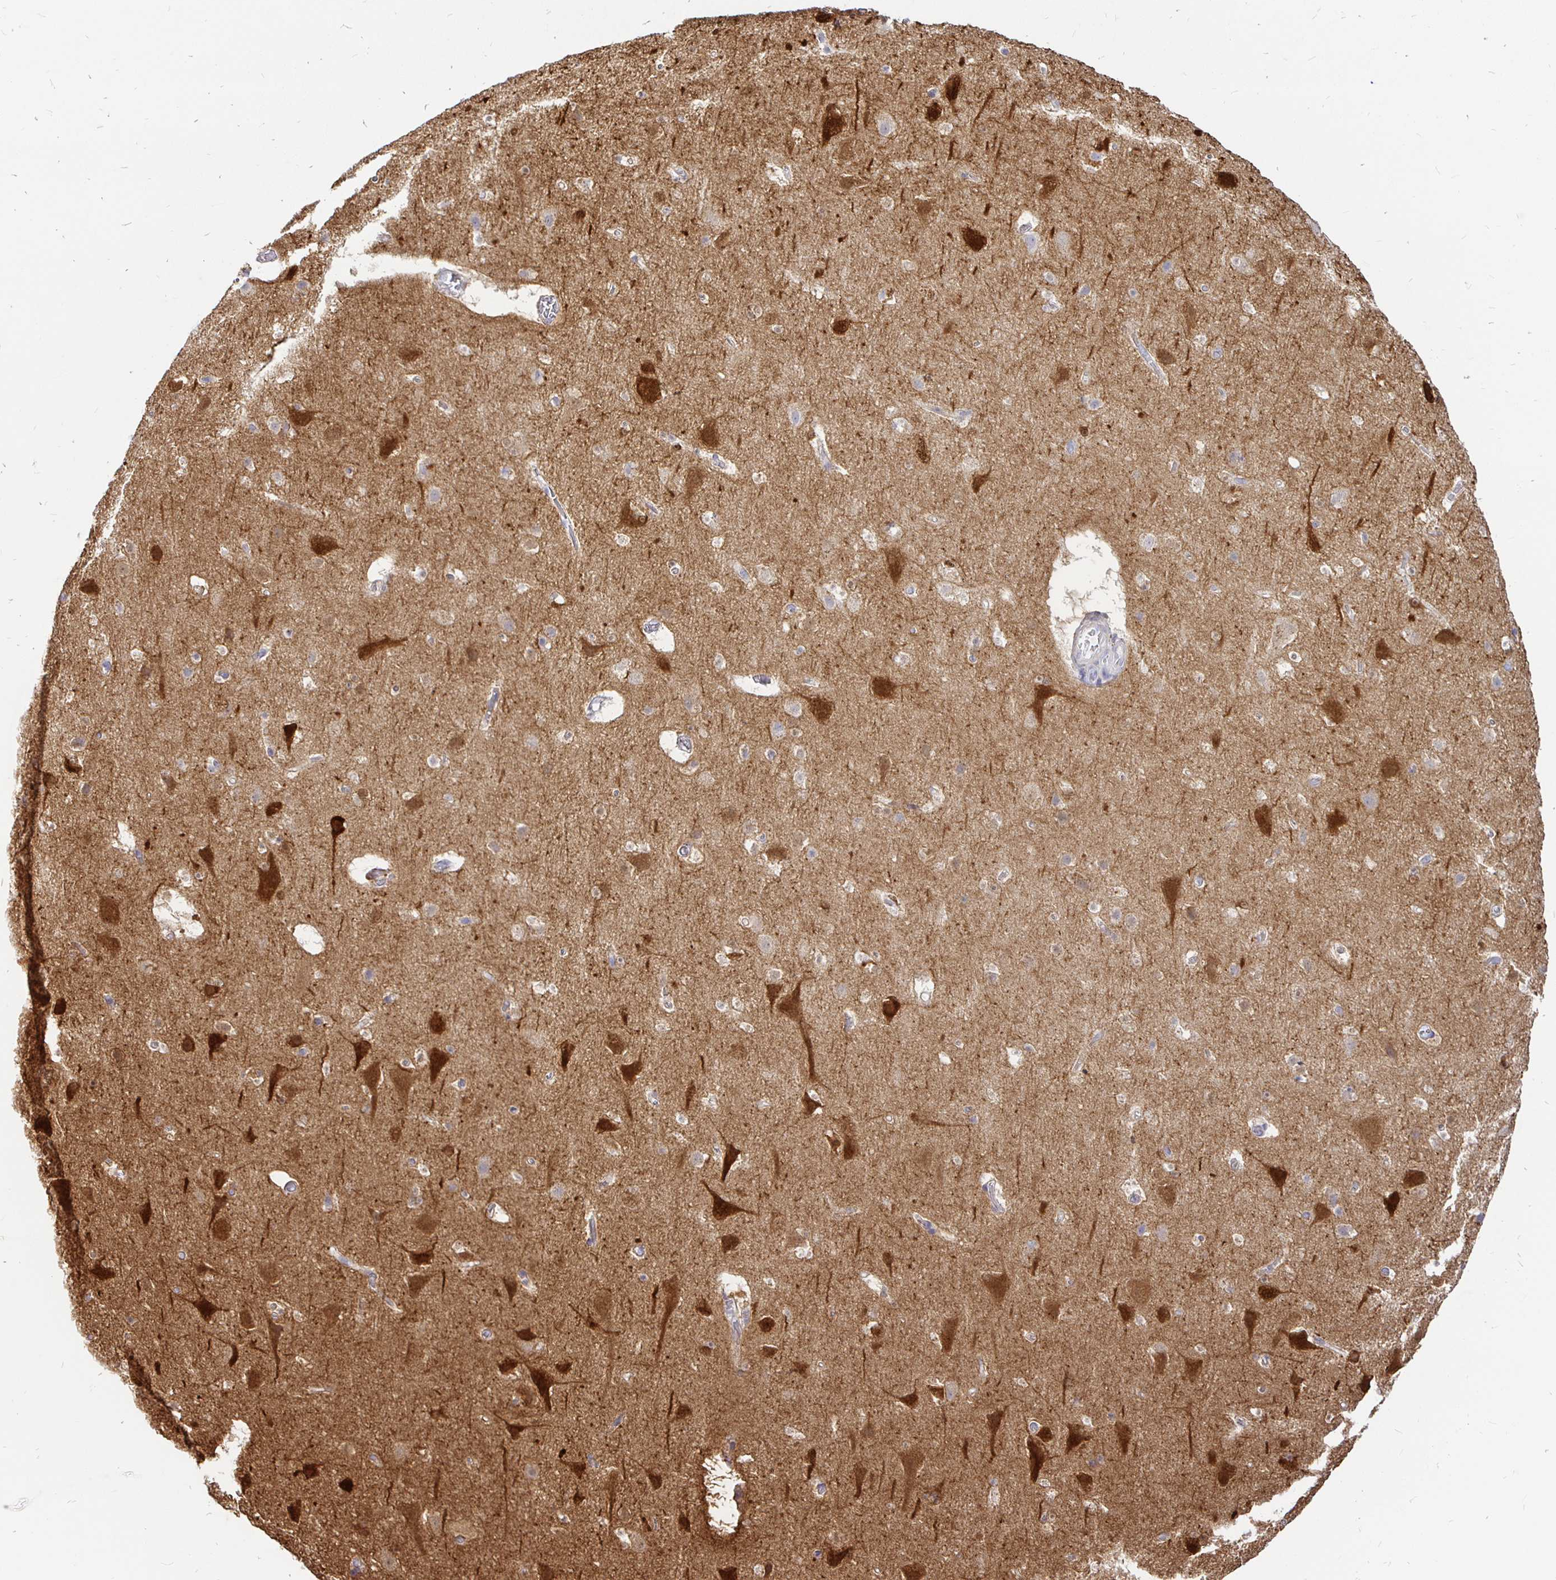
{"staining": {"intensity": "moderate", "quantity": "<25%", "location": "cytoplasmic/membranous"}, "tissue": "cerebral cortex", "cell_type": "Endothelial cells", "image_type": "normal", "snomed": [{"axis": "morphology", "description": "Normal tissue, NOS"}, {"axis": "topography", "description": "Cerebral cortex"}], "caption": "Benign cerebral cortex demonstrates moderate cytoplasmic/membranous staining in approximately <25% of endothelial cells, visualized by immunohistochemistry.", "gene": "NECAB1", "patient": {"sex": "female", "age": 42}}